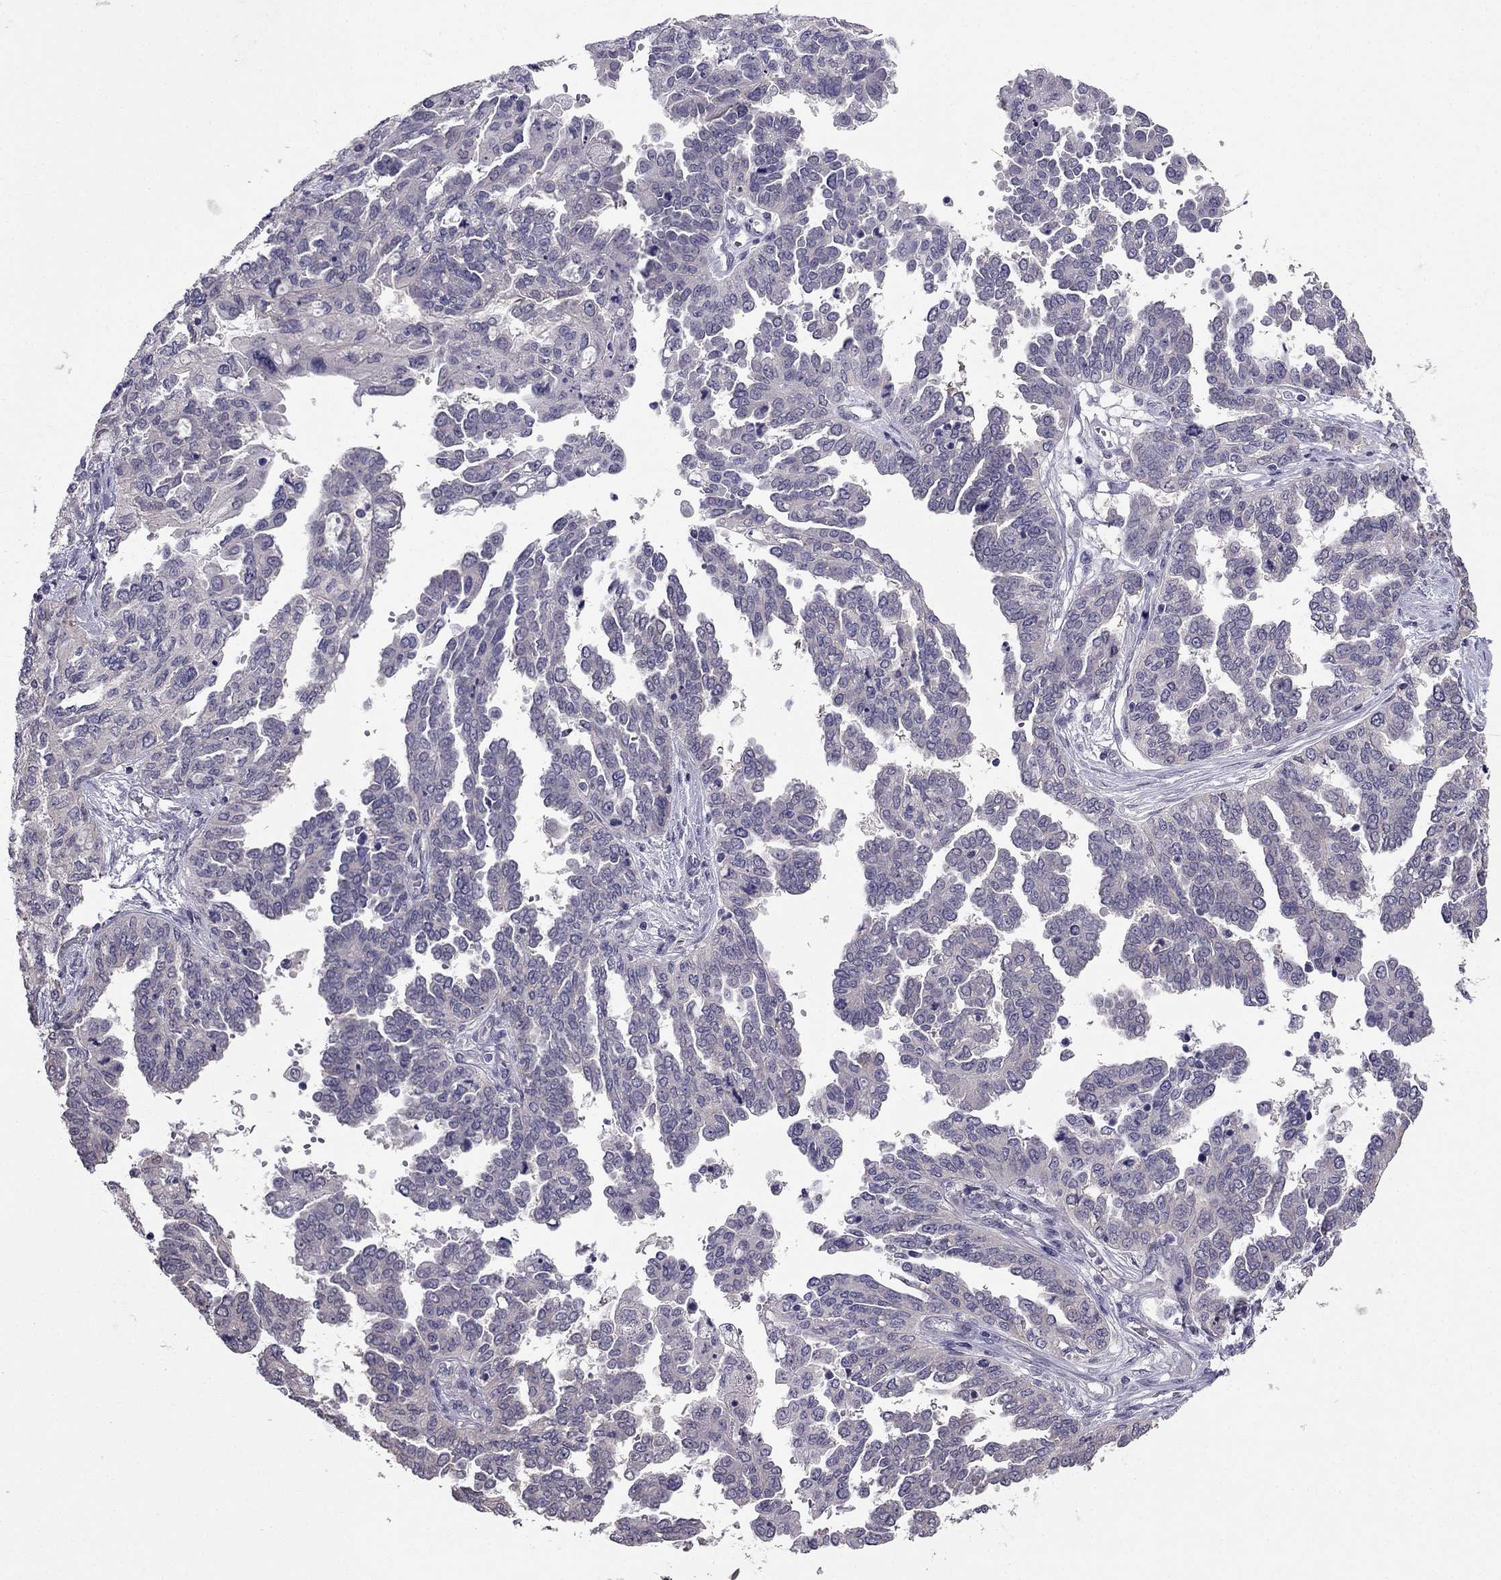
{"staining": {"intensity": "negative", "quantity": "none", "location": "none"}, "tissue": "ovarian cancer", "cell_type": "Tumor cells", "image_type": "cancer", "snomed": [{"axis": "morphology", "description": "Cystadenocarcinoma, serous, NOS"}, {"axis": "topography", "description": "Ovary"}], "caption": "DAB (3,3'-diaminobenzidine) immunohistochemical staining of human ovarian cancer reveals no significant expression in tumor cells.", "gene": "HSFX1", "patient": {"sex": "female", "age": 53}}